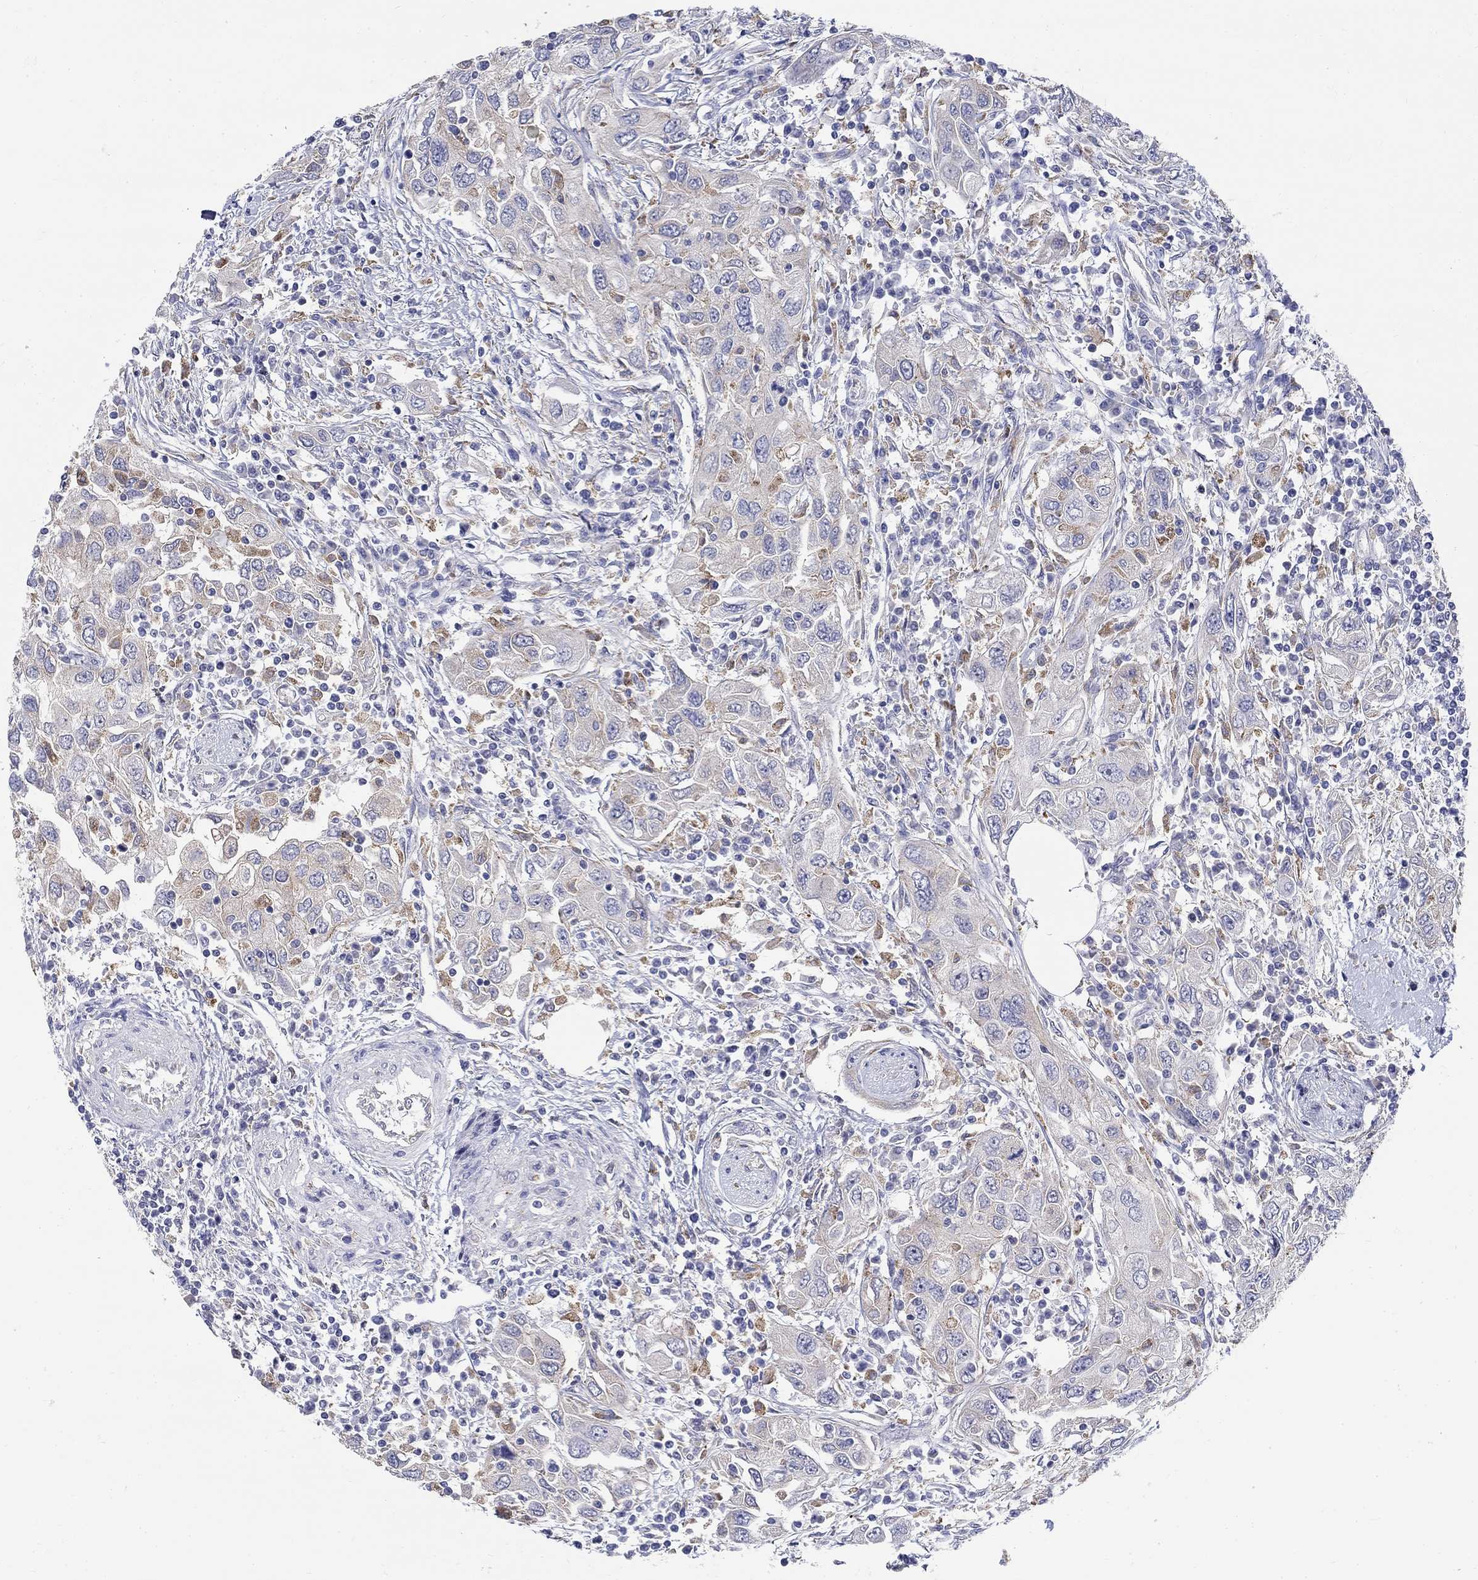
{"staining": {"intensity": "weak", "quantity": "<25%", "location": "cytoplasmic/membranous"}, "tissue": "urothelial cancer", "cell_type": "Tumor cells", "image_type": "cancer", "snomed": [{"axis": "morphology", "description": "Urothelial carcinoma, High grade"}, {"axis": "topography", "description": "Urinary bladder"}], "caption": "Tumor cells show no significant staining in urothelial cancer.", "gene": "QRFPR", "patient": {"sex": "male", "age": 76}}